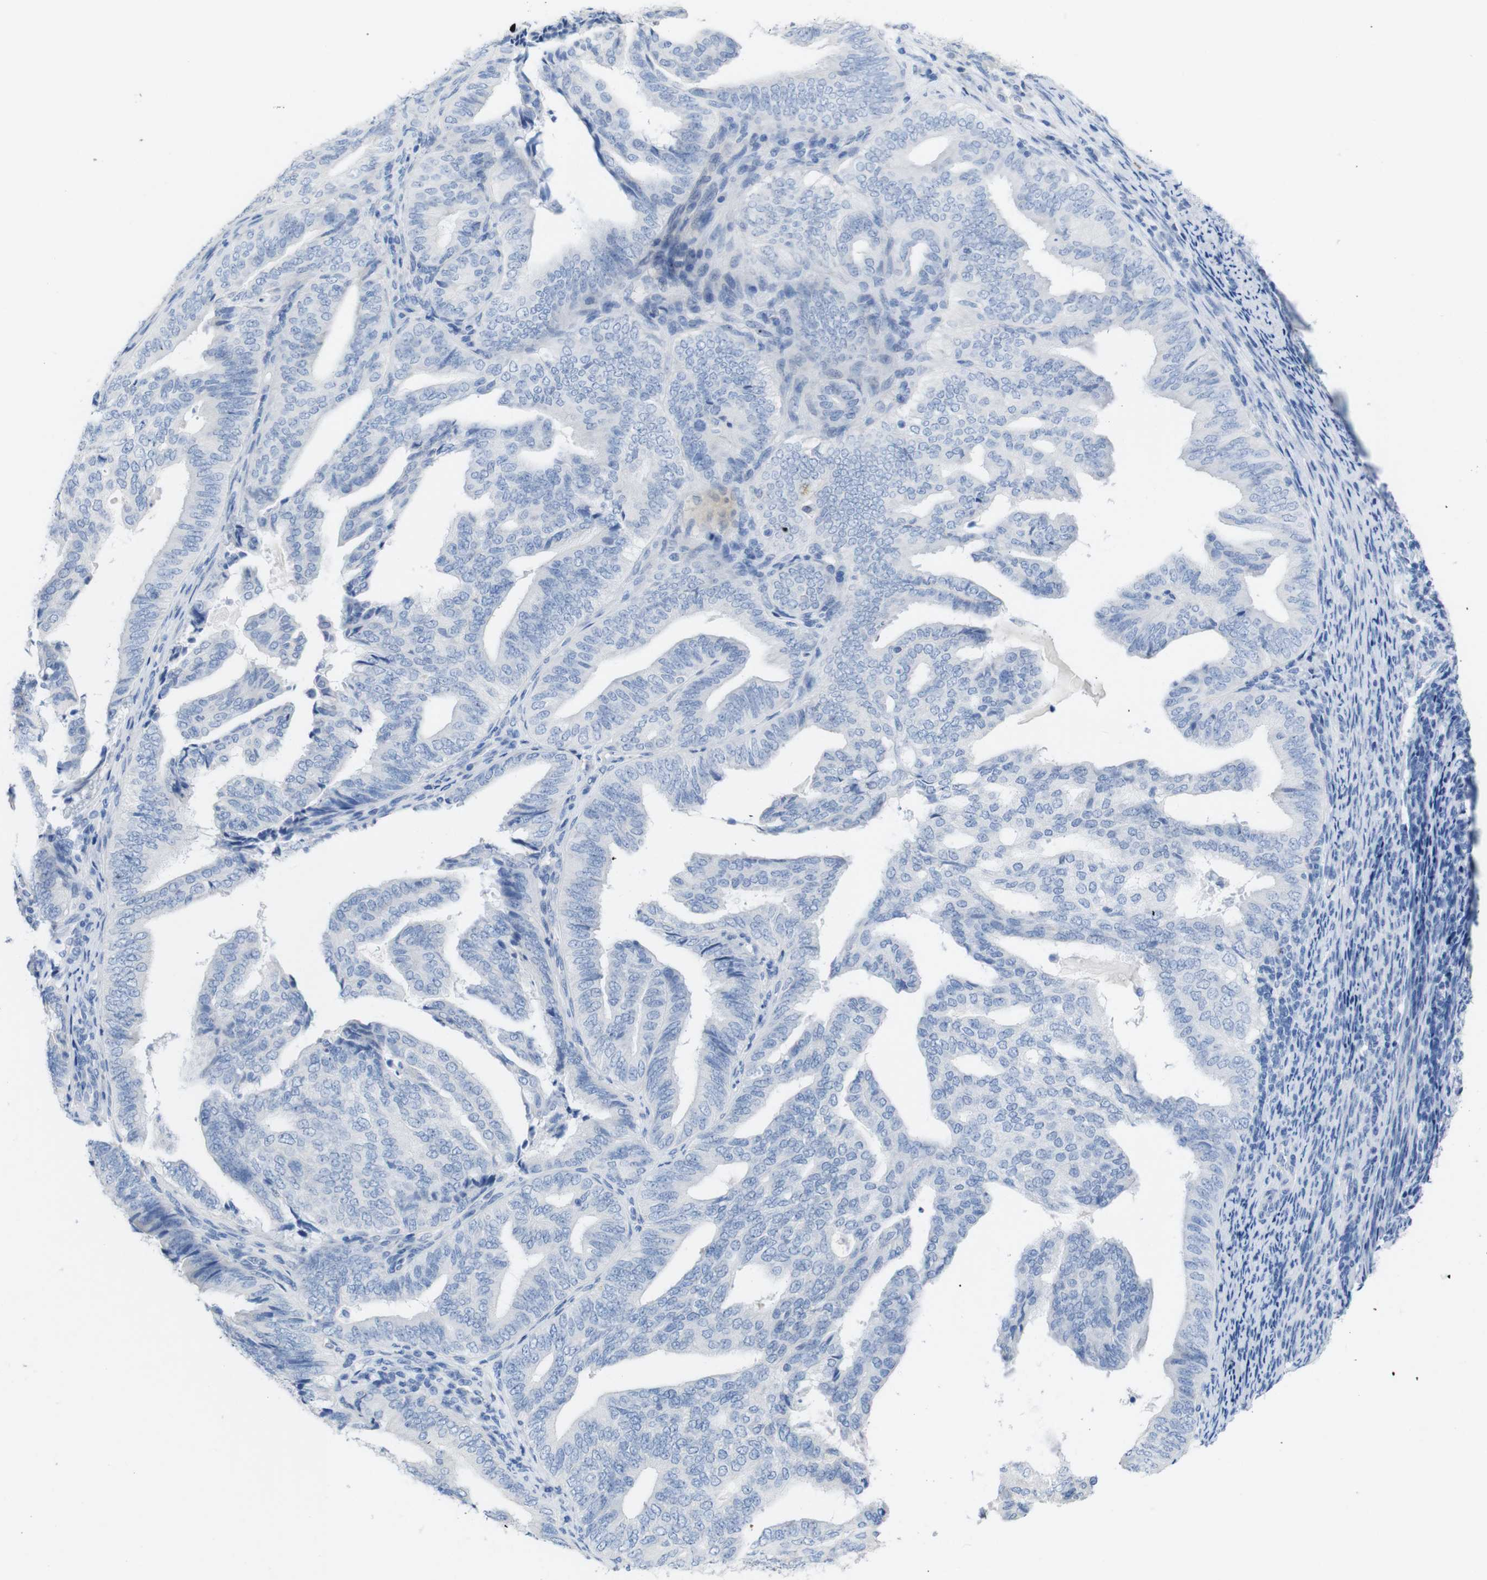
{"staining": {"intensity": "negative", "quantity": "none", "location": "none"}, "tissue": "endometrial cancer", "cell_type": "Tumor cells", "image_type": "cancer", "snomed": [{"axis": "morphology", "description": "Adenocarcinoma, NOS"}, {"axis": "topography", "description": "Endometrium"}], "caption": "Photomicrograph shows no protein expression in tumor cells of endometrial cancer tissue.", "gene": "LAG3", "patient": {"sex": "female", "age": 58}}